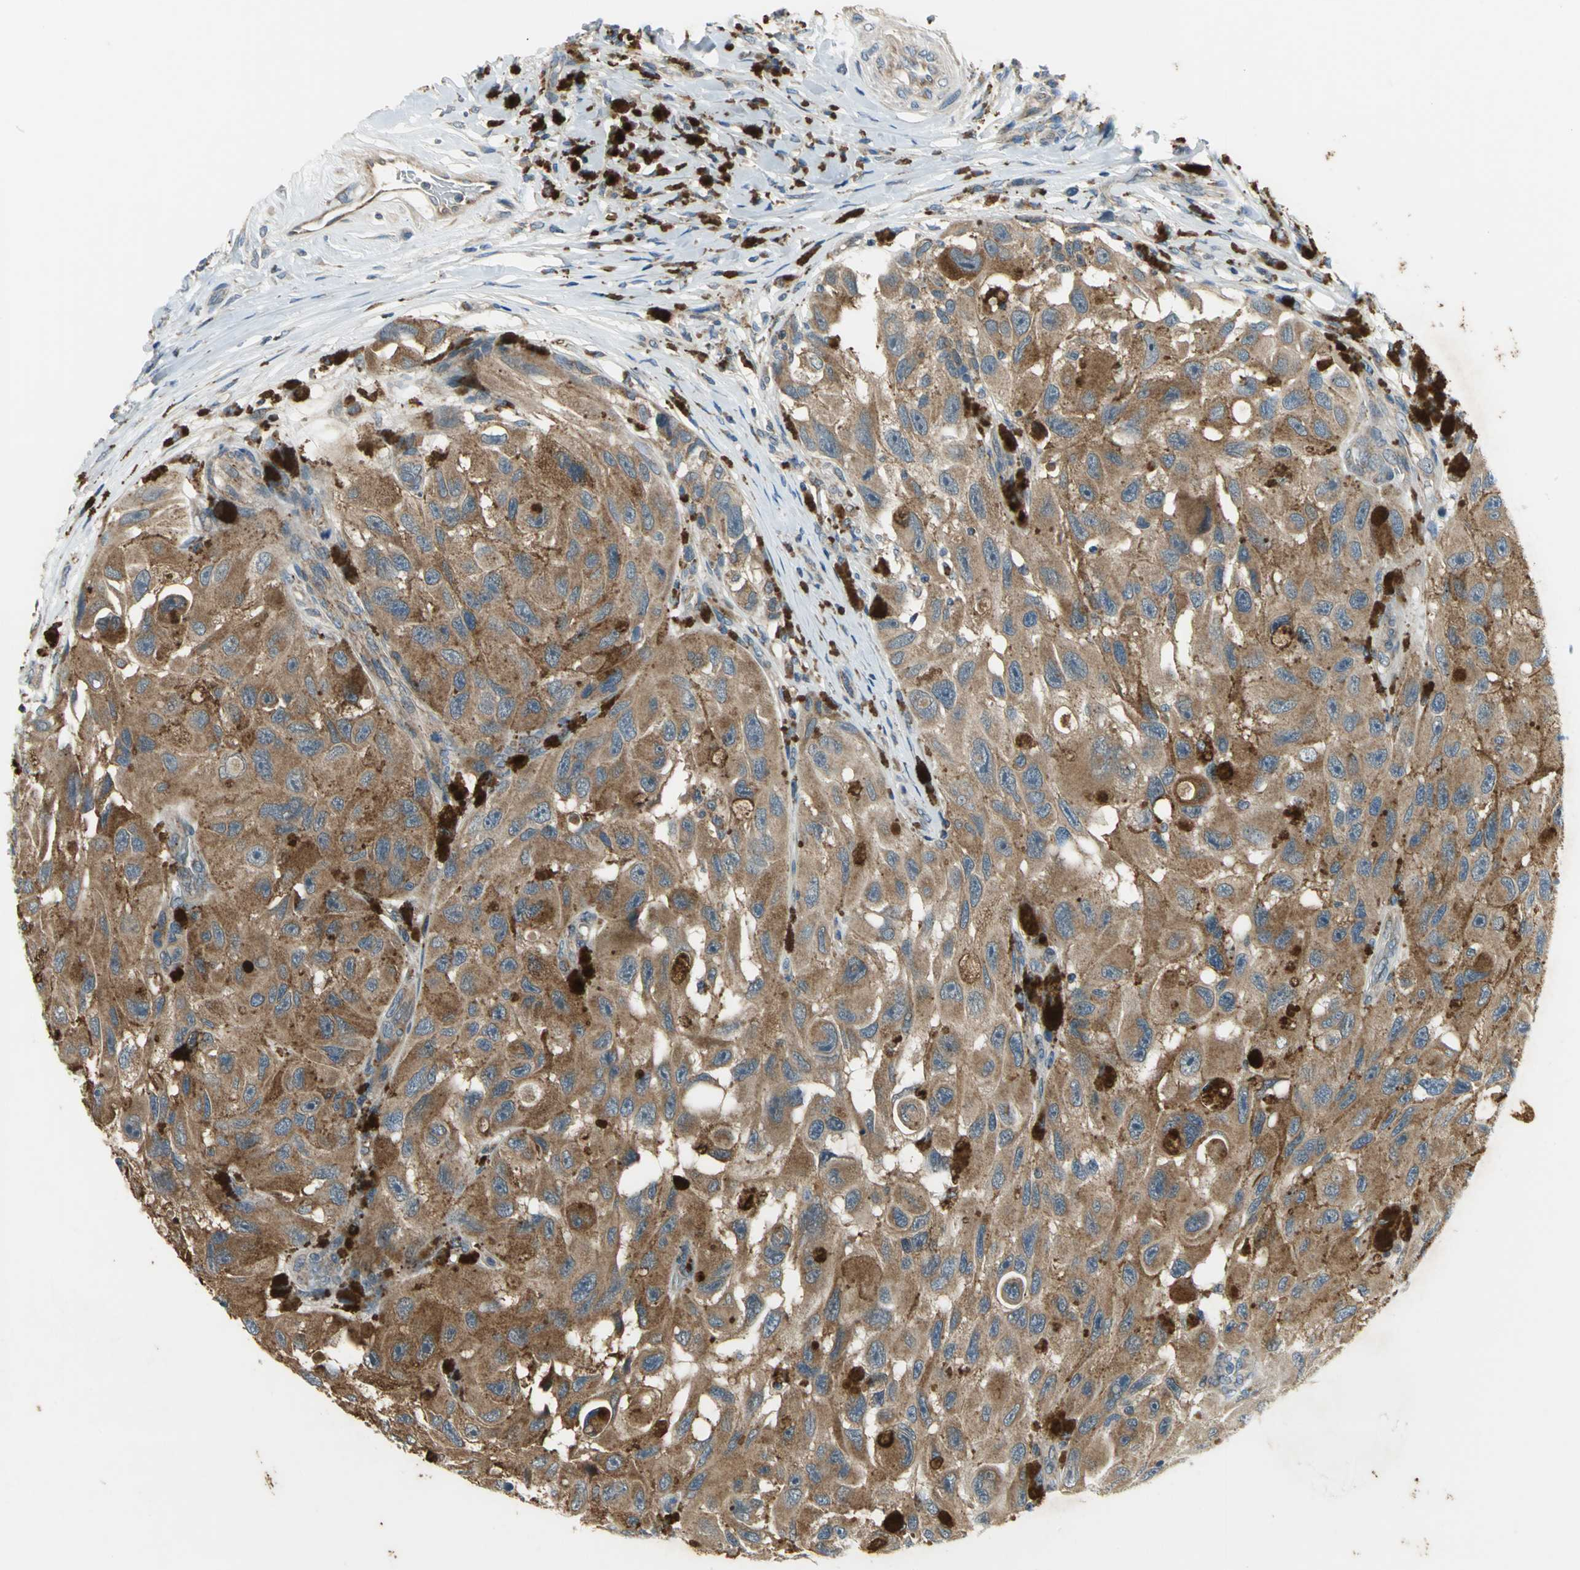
{"staining": {"intensity": "strong", "quantity": ">75%", "location": "cytoplasmic/membranous"}, "tissue": "melanoma", "cell_type": "Tumor cells", "image_type": "cancer", "snomed": [{"axis": "morphology", "description": "Malignant melanoma, NOS"}, {"axis": "topography", "description": "Skin"}], "caption": "Human melanoma stained for a protein (brown) shows strong cytoplasmic/membranous positive positivity in approximately >75% of tumor cells.", "gene": "TRAK1", "patient": {"sex": "female", "age": 73}}